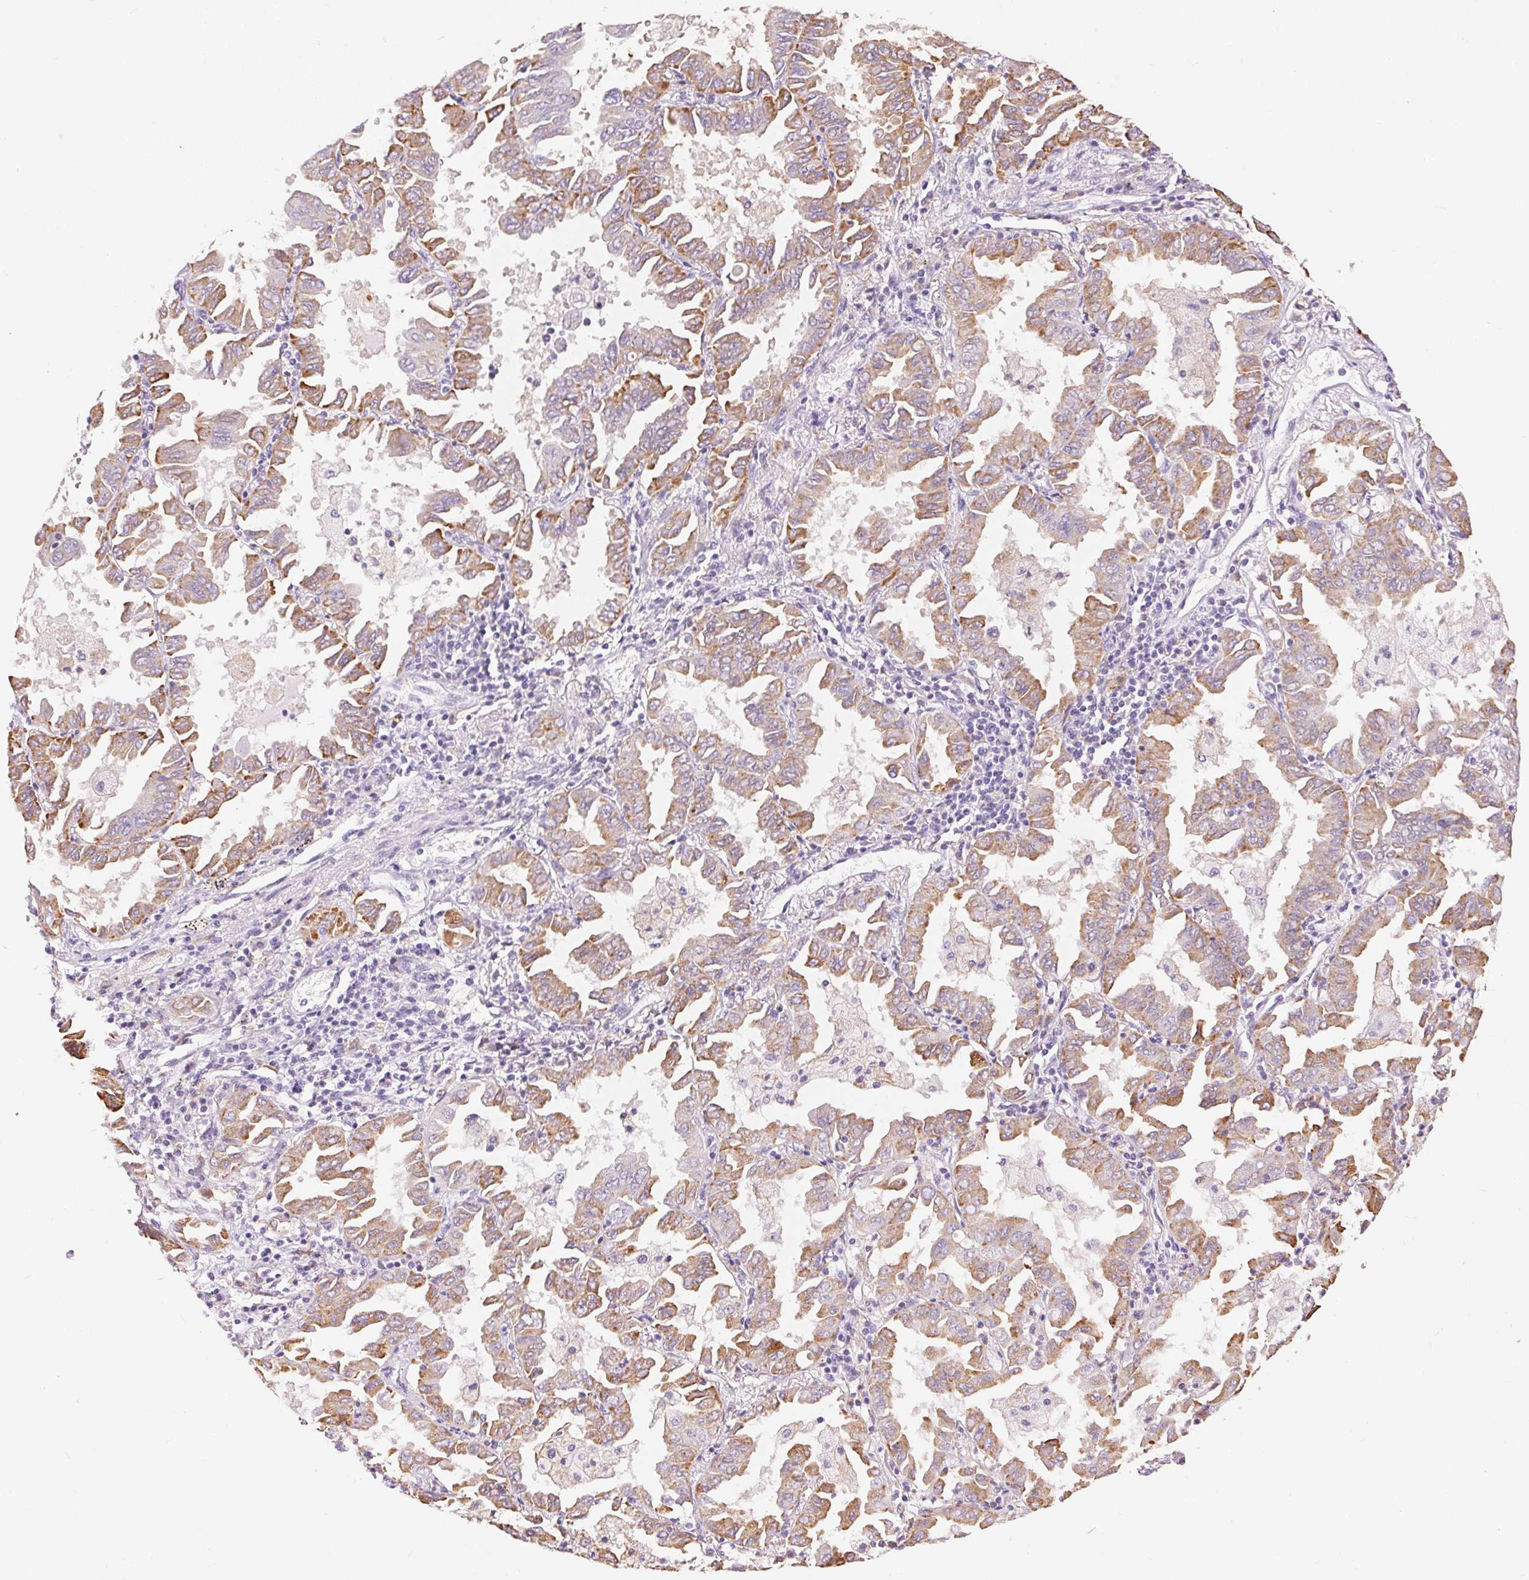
{"staining": {"intensity": "moderate", "quantity": ">75%", "location": "cytoplasmic/membranous"}, "tissue": "lung cancer", "cell_type": "Tumor cells", "image_type": "cancer", "snomed": [{"axis": "morphology", "description": "Adenocarcinoma, NOS"}, {"axis": "topography", "description": "Lung"}], "caption": "Lung adenocarcinoma stained with a protein marker exhibits moderate staining in tumor cells.", "gene": "PNLIPRP3", "patient": {"sex": "male", "age": 64}}